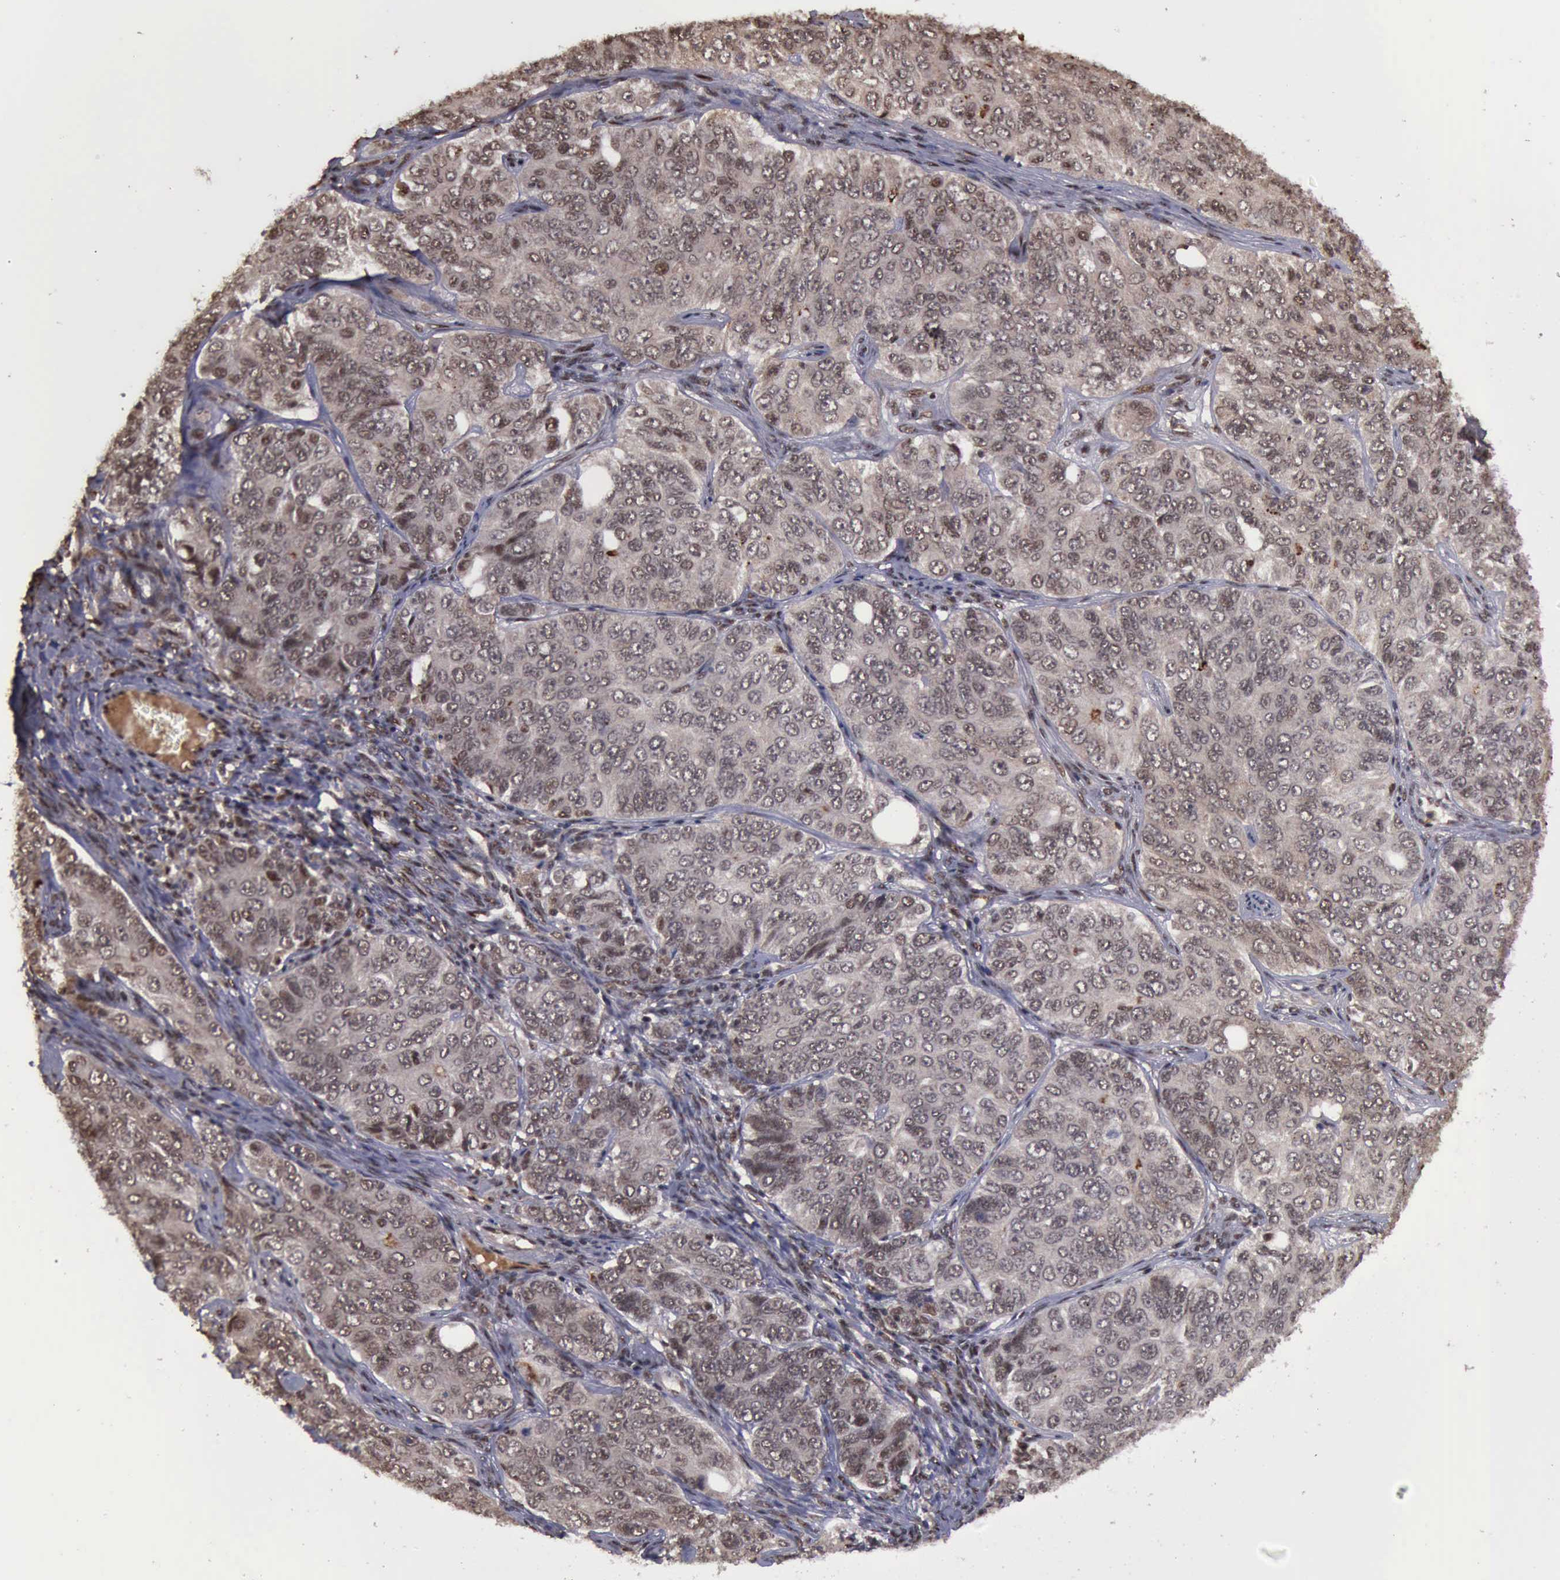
{"staining": {"intensity": "moderate", "quantity": ">75%", "location": "cytoplasmic/membranous,nuclear"}, "tissue": "ovarian cancer", "cell_type": "Tumor cells", "image_type": "cancer", "snomed": [{"axis": "morphology", "description": "Carcinoma, endometroid"}, {"axis": "topography", "description": "Ovary"}], "caption": "An immunohistochemistry image of tumor tissue is shown. Protein staining in brown highlights moderate cytoplasmic/membranous and nuclear positivity in ovarian cancer within tumor cells.", "gene": "TRMT2A", "patient": {"sex": "female", "age": 51}}